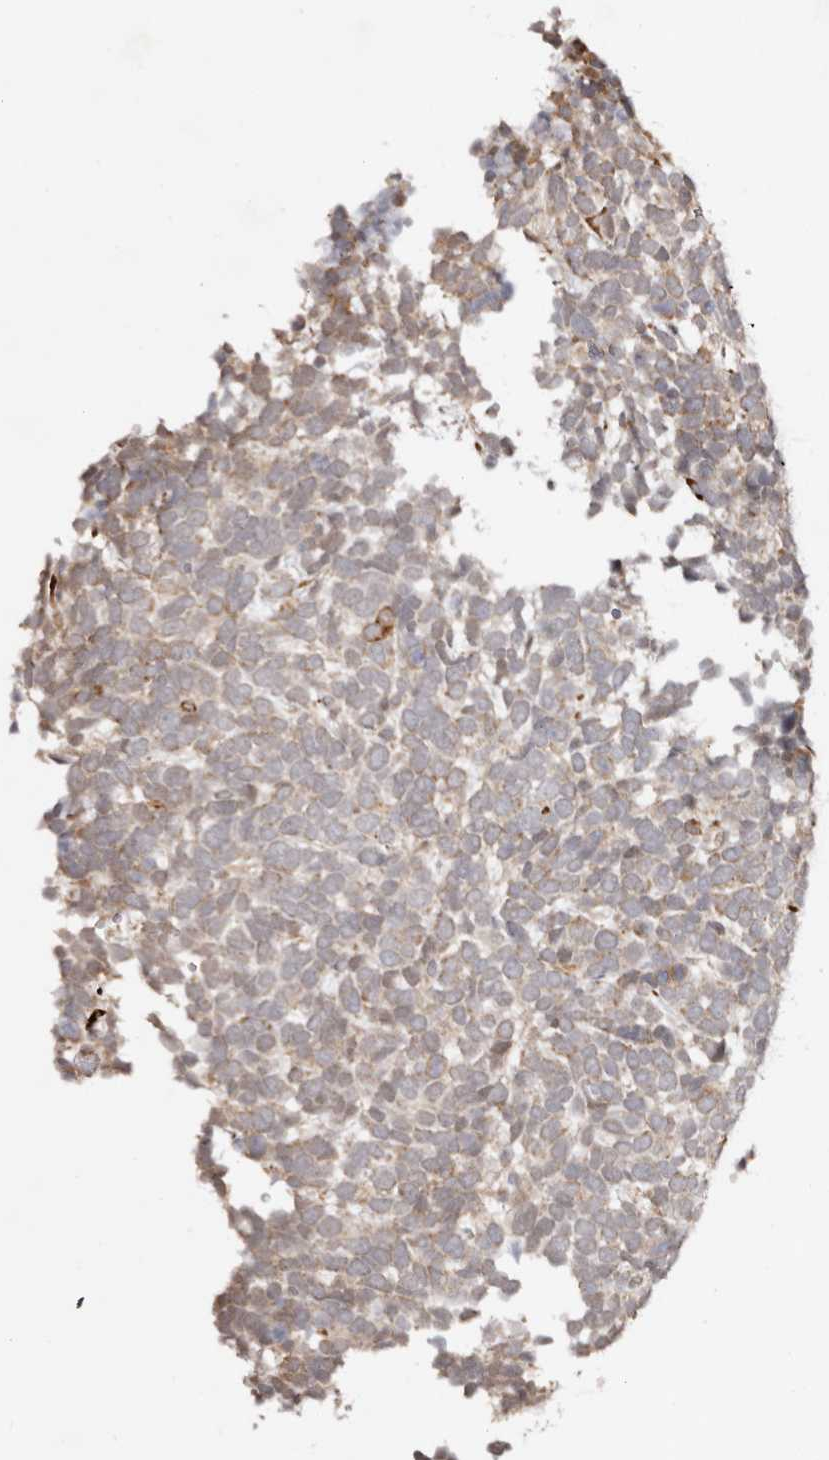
{"staining": {"intensity": "weak", "quantity": ">75%", "location": "cytoplasmic/membranous"}, "tissue": "urothelial cancer", "cell_type": "Tumor cells", "image_type": "cancer", "snomed": [{"axis": "morphology", "description": "Urothelial carcinoma, High grade"}, {"axis": "topography", "description": "Urinary bladder"}], "caption": "About >75% of tumor cells in high-grade urothelial carcinoma show weak cytoplasmic/membranous protein expression as visualized by brown immunohistochemical staining.", "gene": "BCL2L15", "patient": {"sex": "female", "age": 82}}